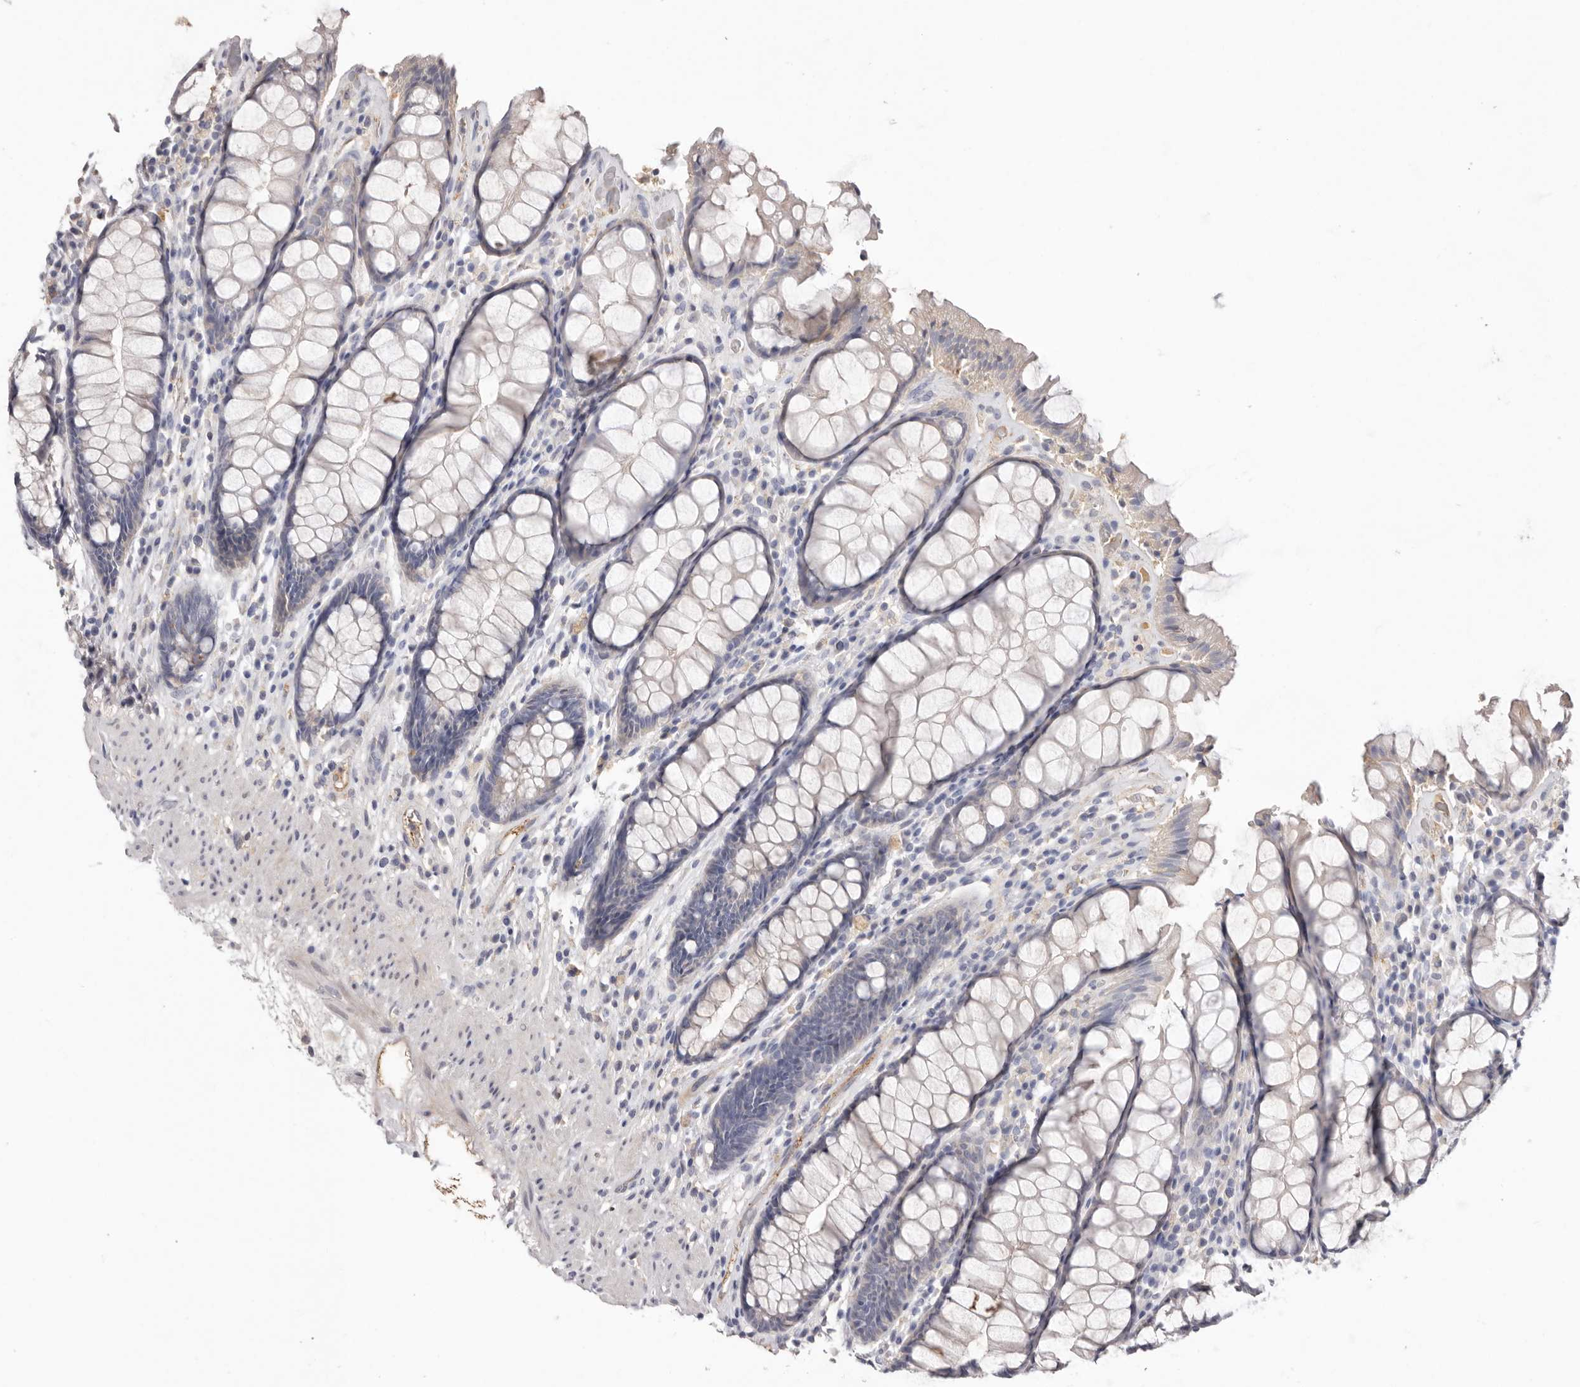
{"staining": {"intensity": "negative", "quantity": "none", "location": "none"}, "tissue": "rectum", "cell_type": "Glandular cells", "image_type": "normal", "snomed": [{"axis": "morphology", "description": "Normal tissue, NOS"}, {"axis": "topography", "description": "Rectum"}], "caption": "The photomicrograph exhibits no staining of glandular cells in unremarkable rectum.", "gene": "LMLN", "patient": {"sex": "male", "age": 64}}